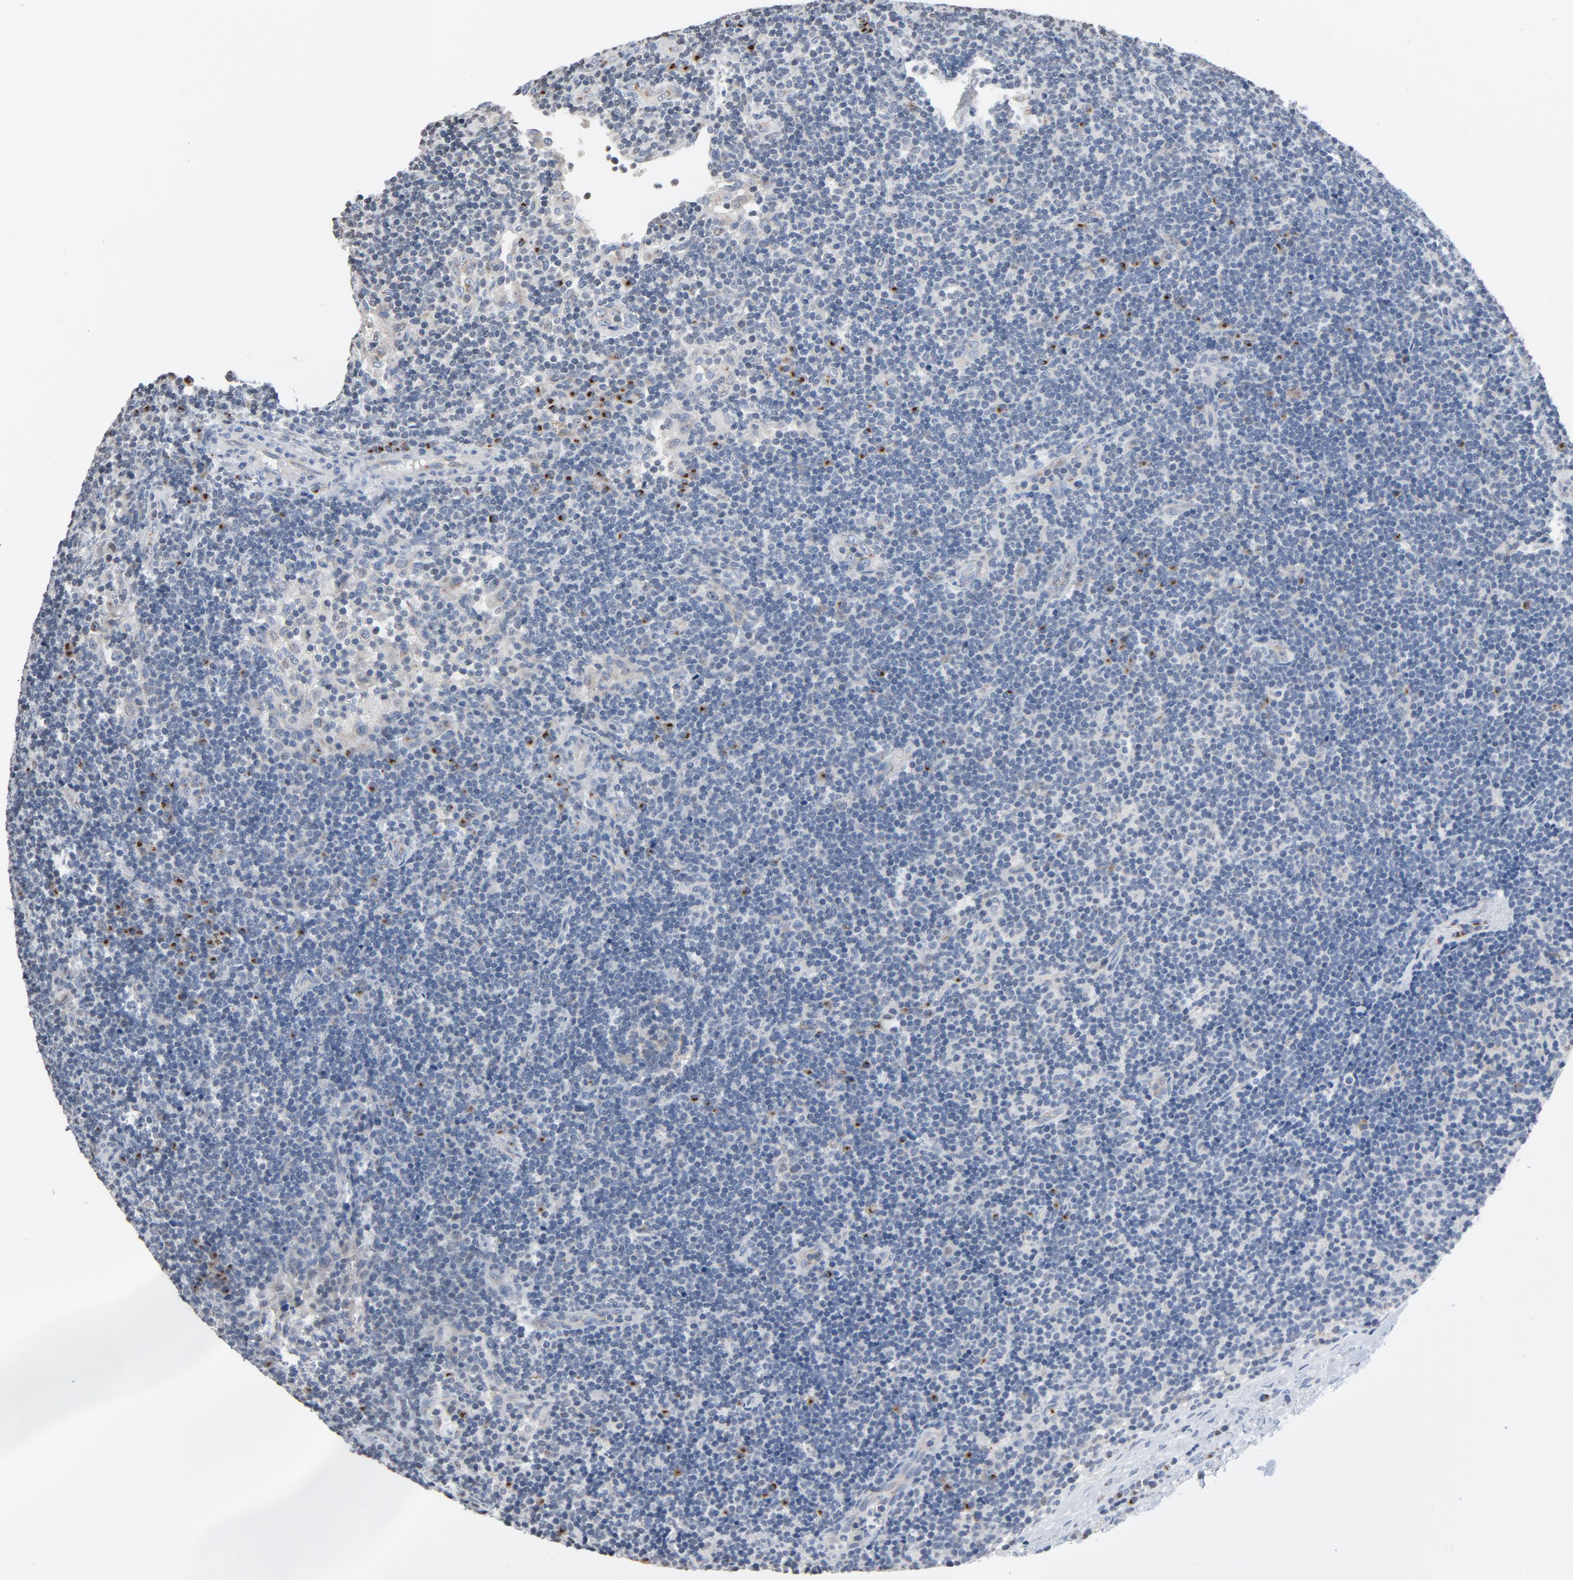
{"staining": {"intensity": "strong", "quantity": "<25%", "location": "cytoplasmic/membranous"}, "tissue": "lymphoma", "cell_type": "Tumor cells", "image_type": "cancer", "snomed": [{"axis": "morphology", "description": "Malignant lymphoma, non-Hodgkin's type, Low grade"}, {"axis": "topography", "description": "Lymph node"}], "caption": "Protein expression analysis of lymphoma demonstrates strong cytoplasmic/membranous staining in about <25% of tumor cells.", "gene": "YIPF6", "patient": {"sex": "male", "age": 70}}